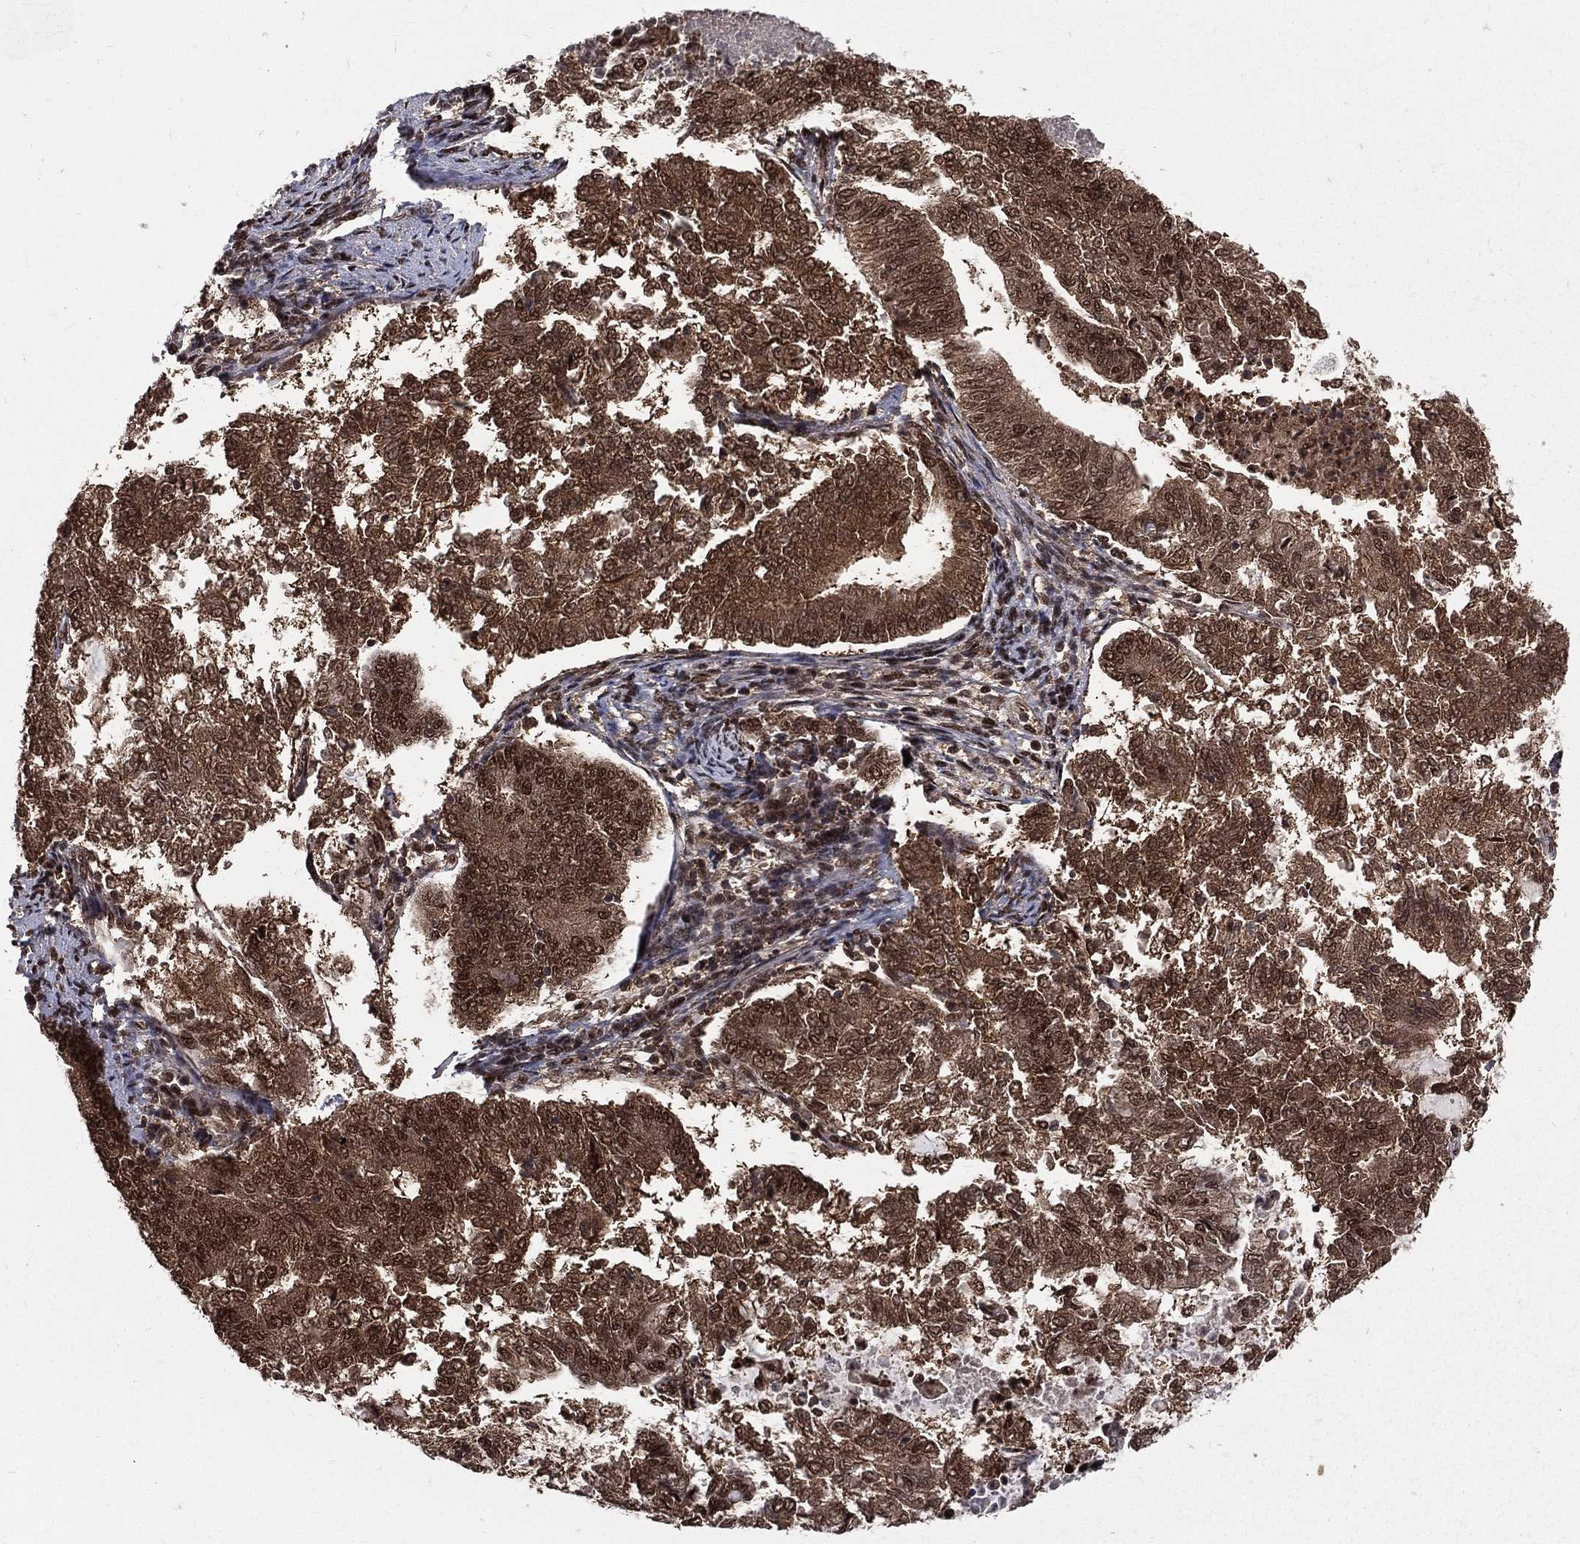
{"staining": {"intensity": "moderate", "quantity": ">75%", "location": "cytoplasmic/membranous,nuclear"}, "tissue": "endometrial cancer", "cell_type": "Tumor cells", "image_type": "cancer", "snomed": [{"axis": "morphology", "description": "Adenocarcinoma, NOS"}, {"axis": "topography", "description": "Endometrium"}], "caption": "Adenocarcinoma (endometrial) stained with a brown dye reveals moderate cytoplasmic/membranous and nuclear positive expression in about >75% of tumor cells.", "gene": "COPS4", "patient": {"sex": "female", "age": 65}}